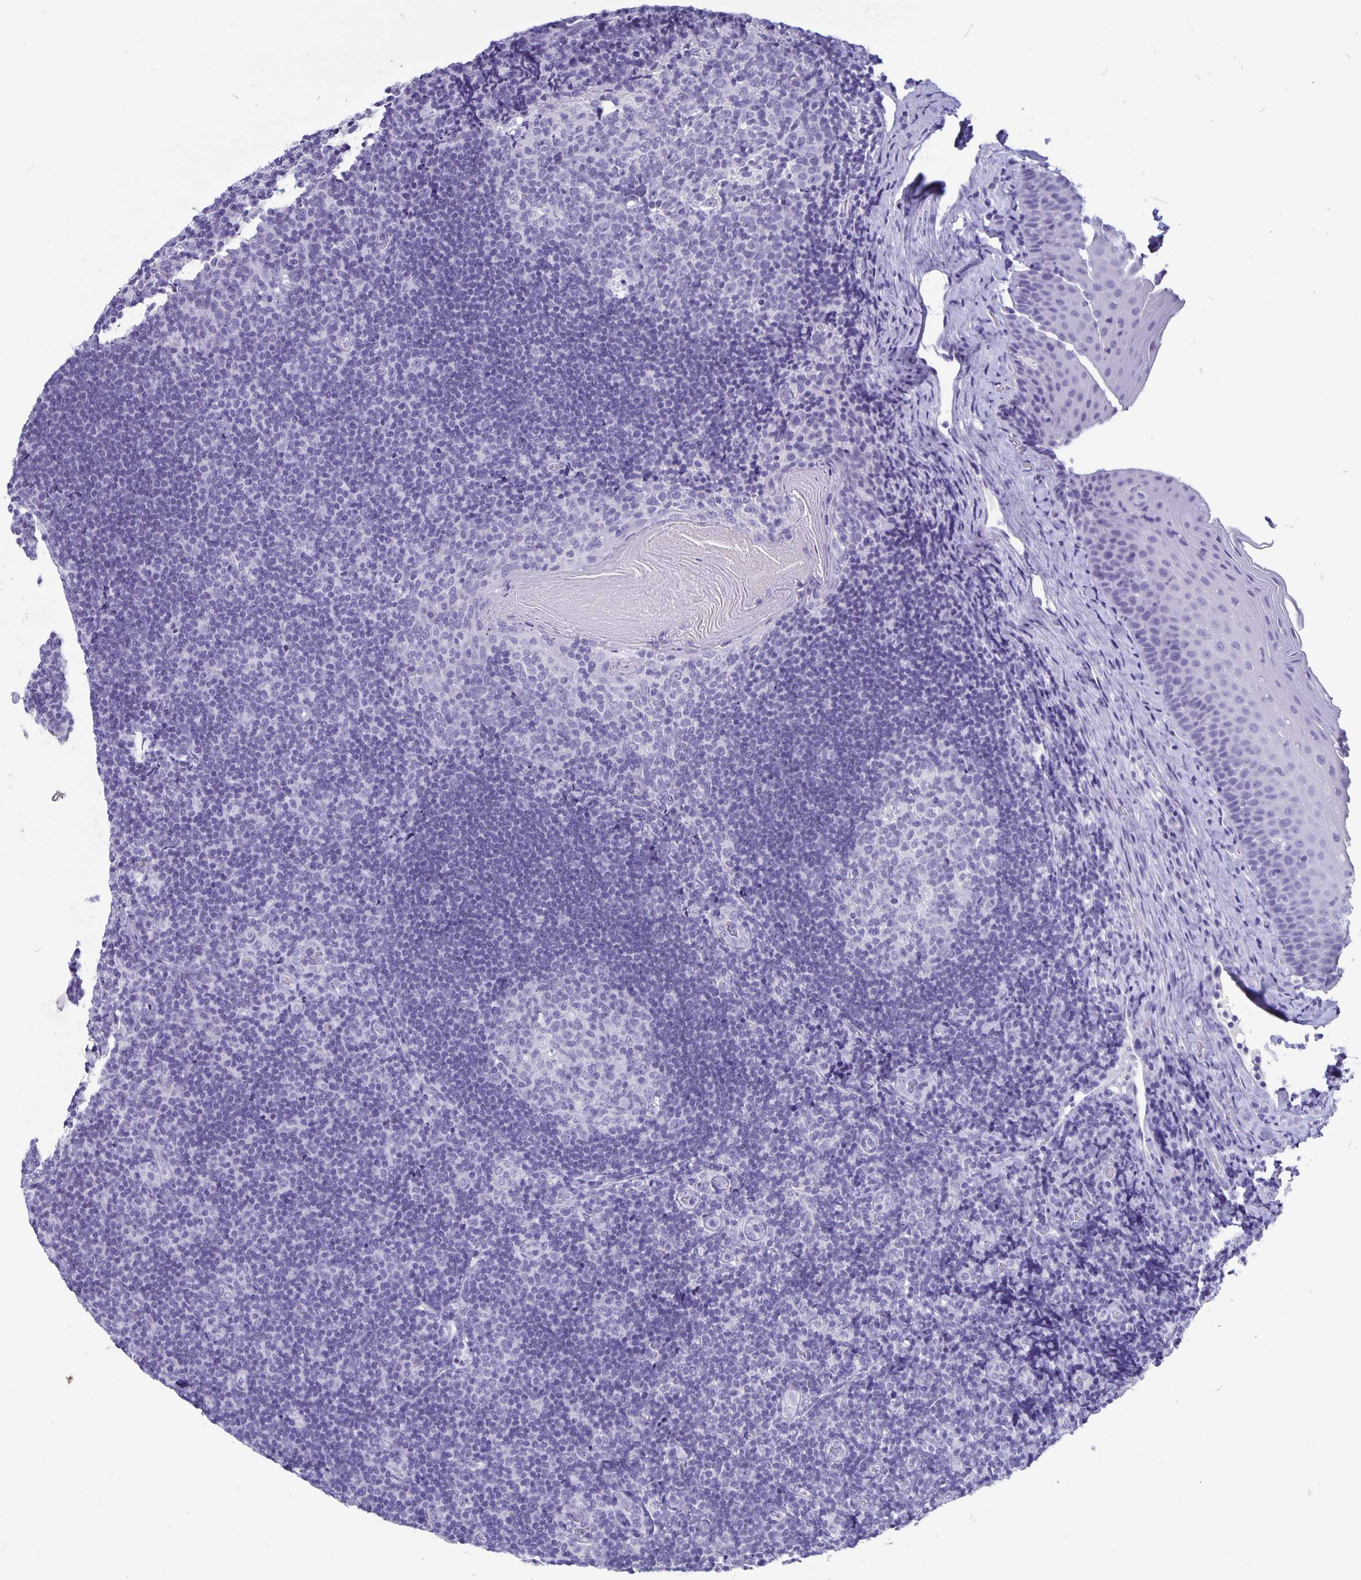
{"staining": {"intensity": "negative", "quantity": "none", "location": "none"}, "tissue": "tonsil", "cell_type": "Germinal center cells", "image_type": "normal", "snomed": [{"axis": "morphology", "description": "Normal tissue, NOS"}, {"axis": "topography", "description": "Tonsil"}], "caption": "Tonsil was stained to show a protein in brown. There is no significant staining in germinal center cells.", "gene": "BPIFA3", "patient": {"sex": "male", "age": 17}}